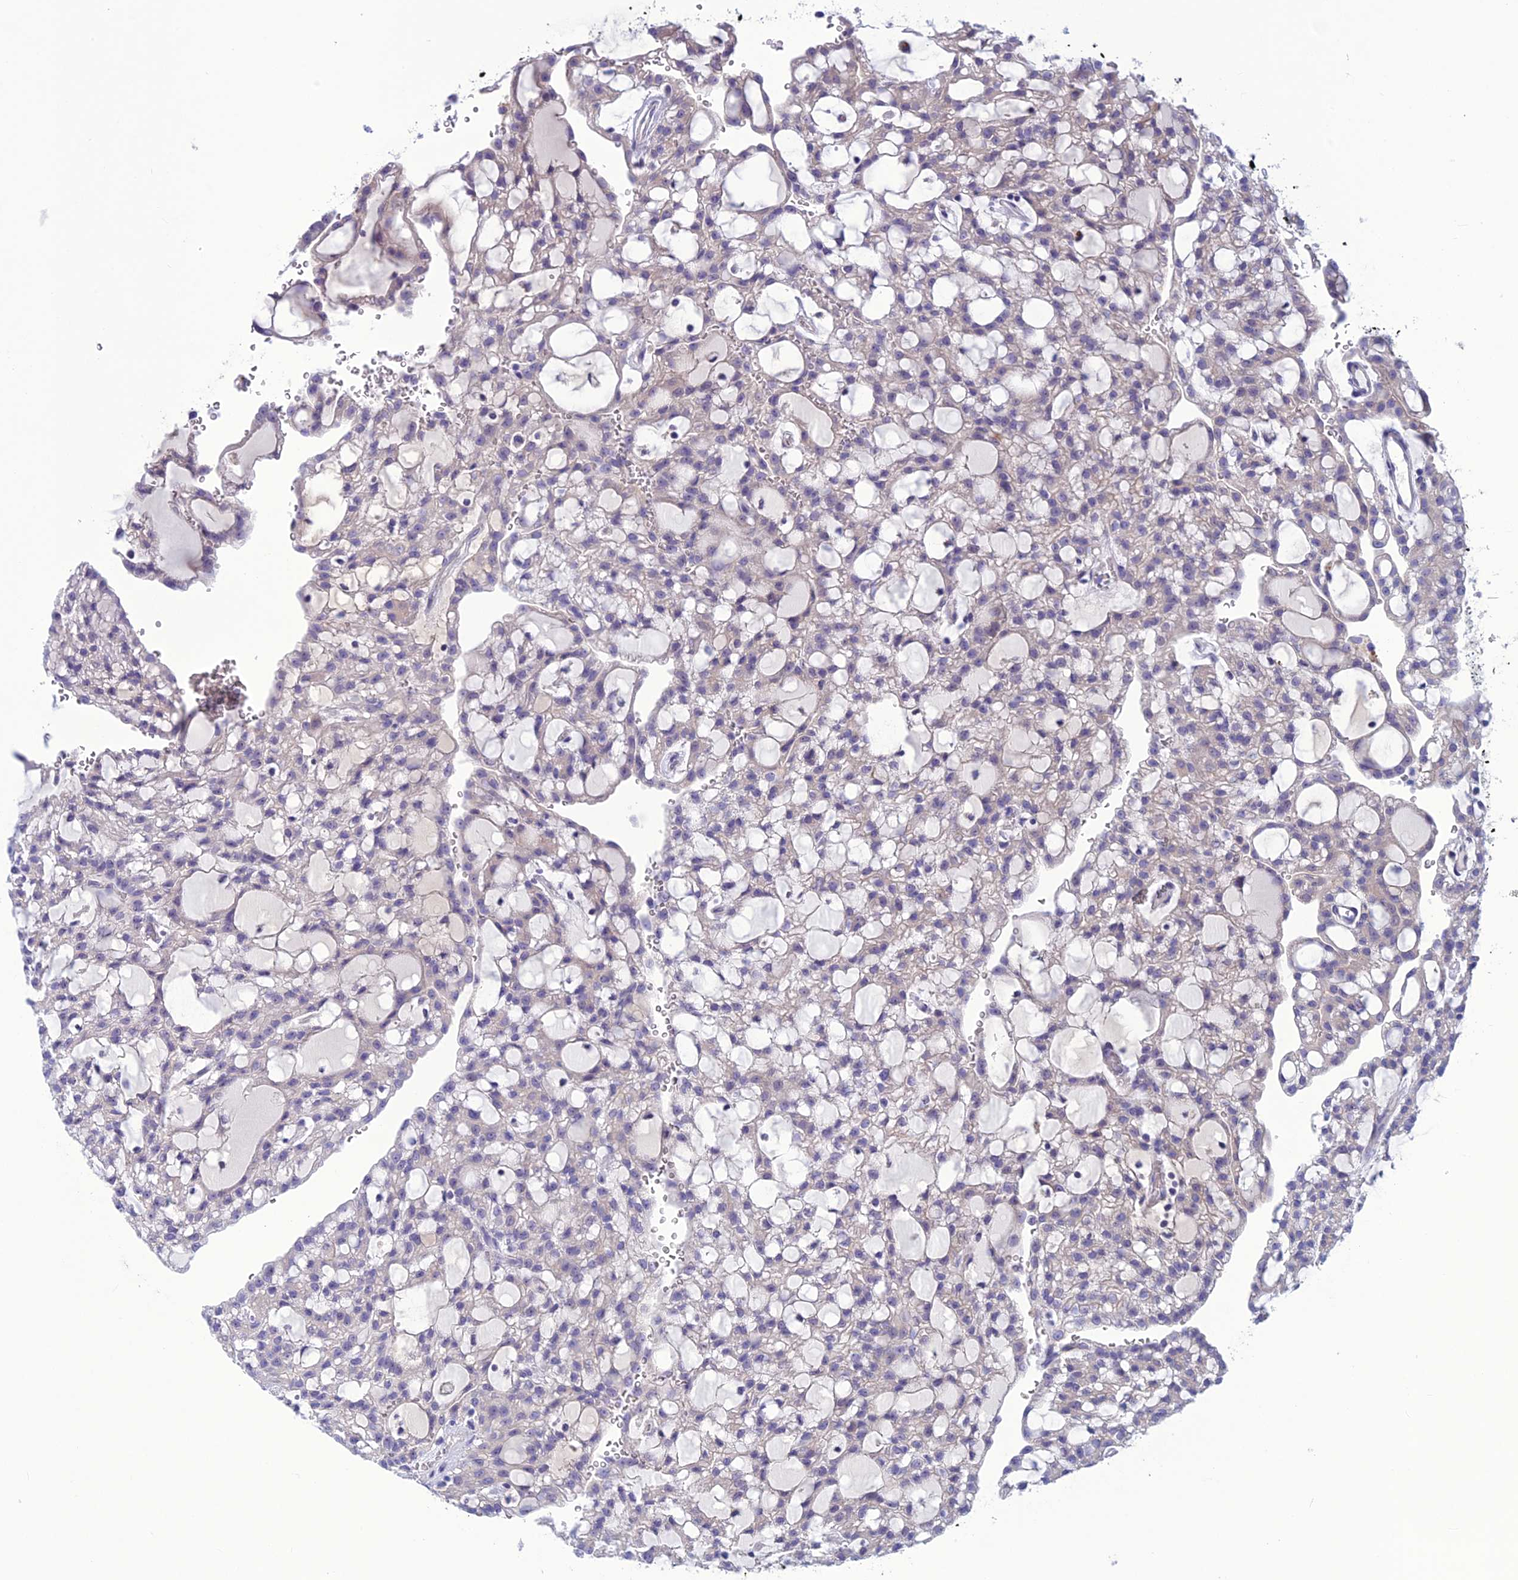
{"staining": {"intensity": "negative", "quantity": "none", "location": "none"}, "tissue": "renal cancer", "cell_type": "Tumor cells", "image_type": "cancer", "snomed": [{"axis": "morphology", "description": "Adenocarcinoma, NOS"}, {"axis": "topography", "description": "Kidney"}], "caption": "The micrograph exhibits no significant positivity in tumor cells of adenocarcinoma (renal).", "gene": "BBS2", "patient": {"sex": "male", "age": 63}}